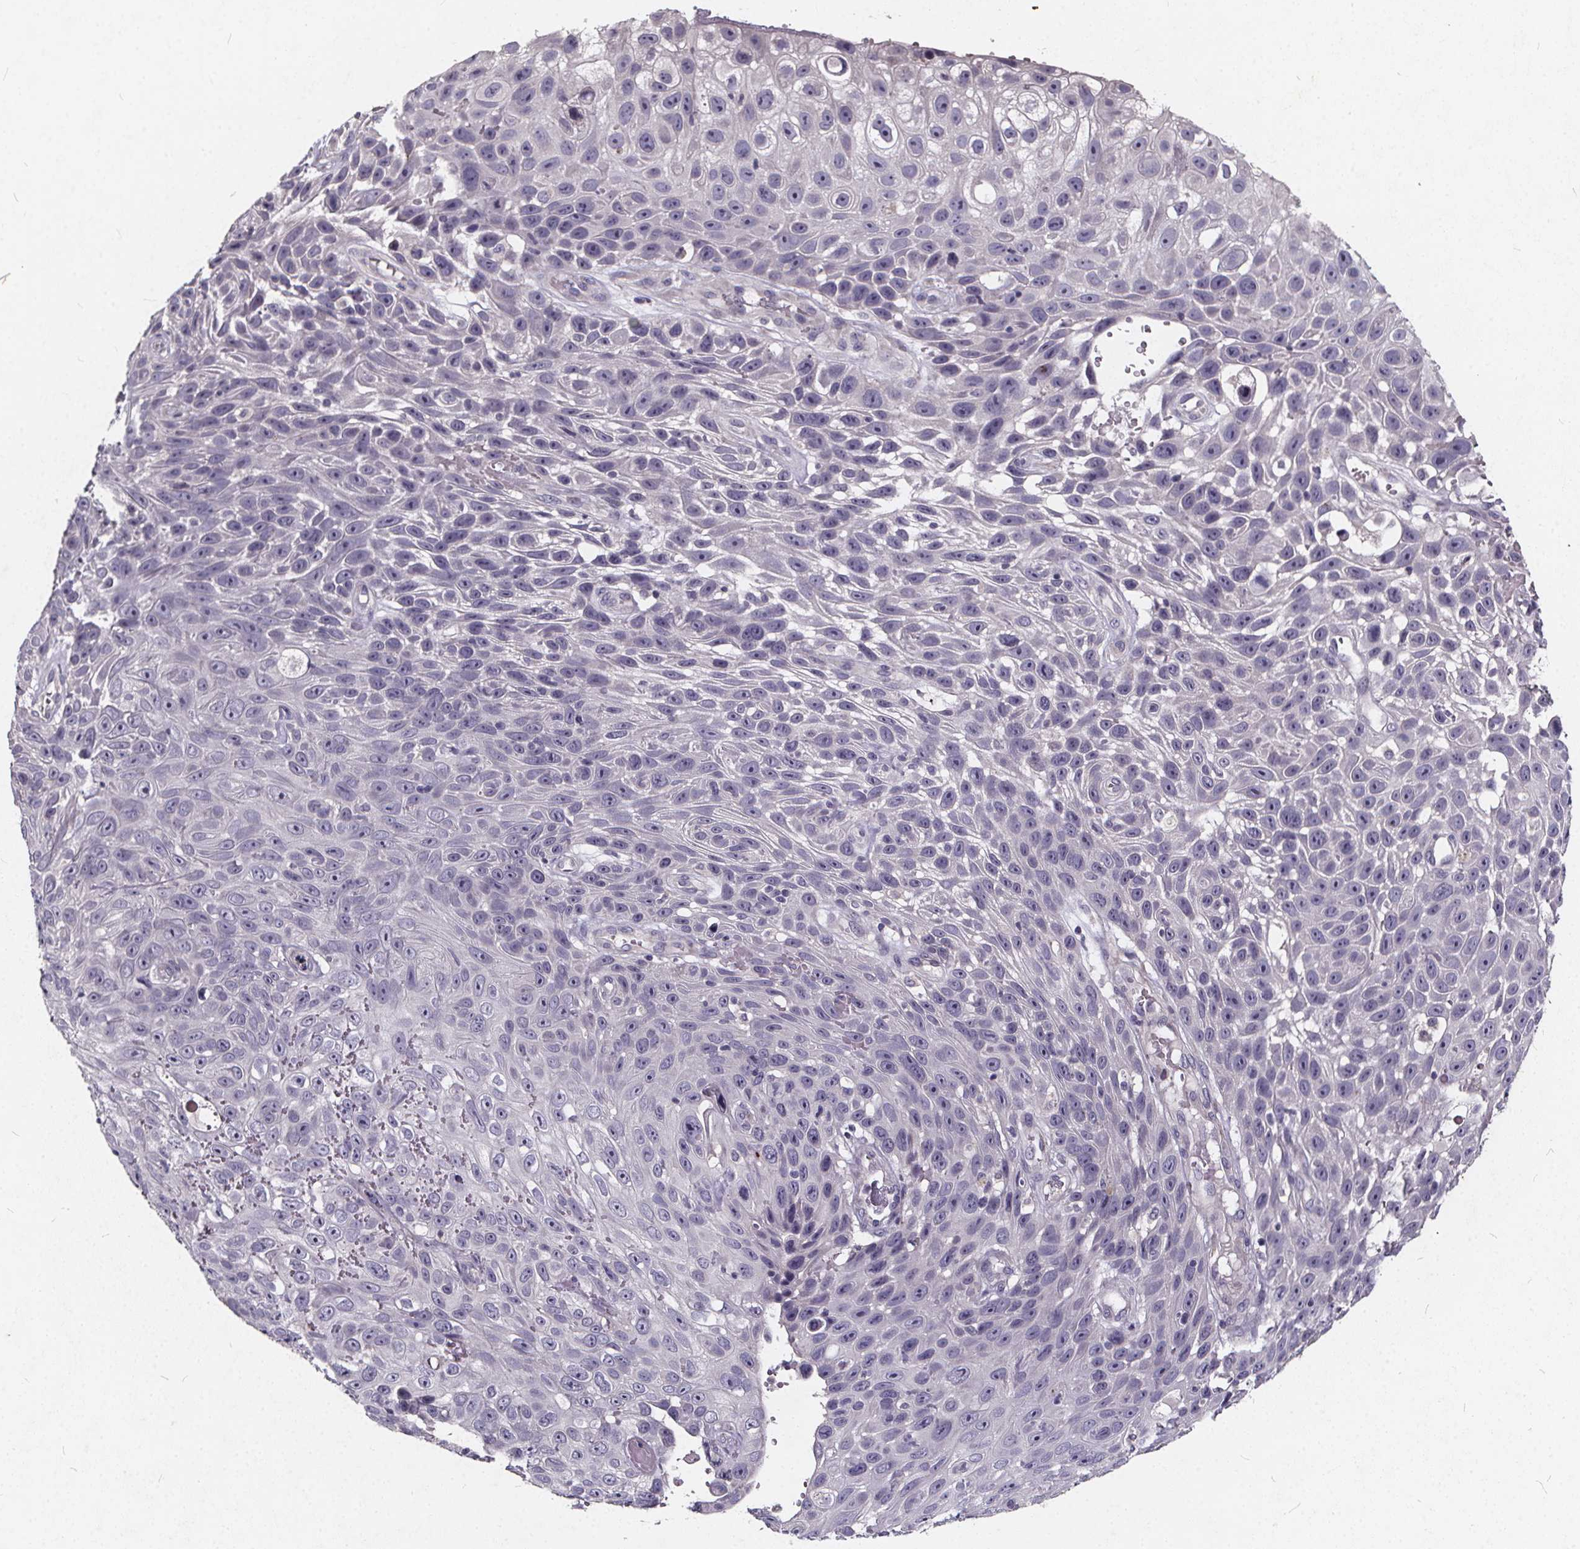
{"staining": {"intensity": "negative", "quantity": "none", "location": "none"}, "tissue": "skin cancer", "cell_type": "Tumor cells", "image_type": "cancer", "snomed": [{"axis": "morphology", "description": "Squamous cell carcinoma, NOS"}, {"axis": "topography", "description": "Skin"}], "caption": "This is a micrograph of IHC staining of skin cancer, which shows no positivity in tumor cells.", "gene": "TSPAN14", "patient": {"sex": "male", "age": 82}}